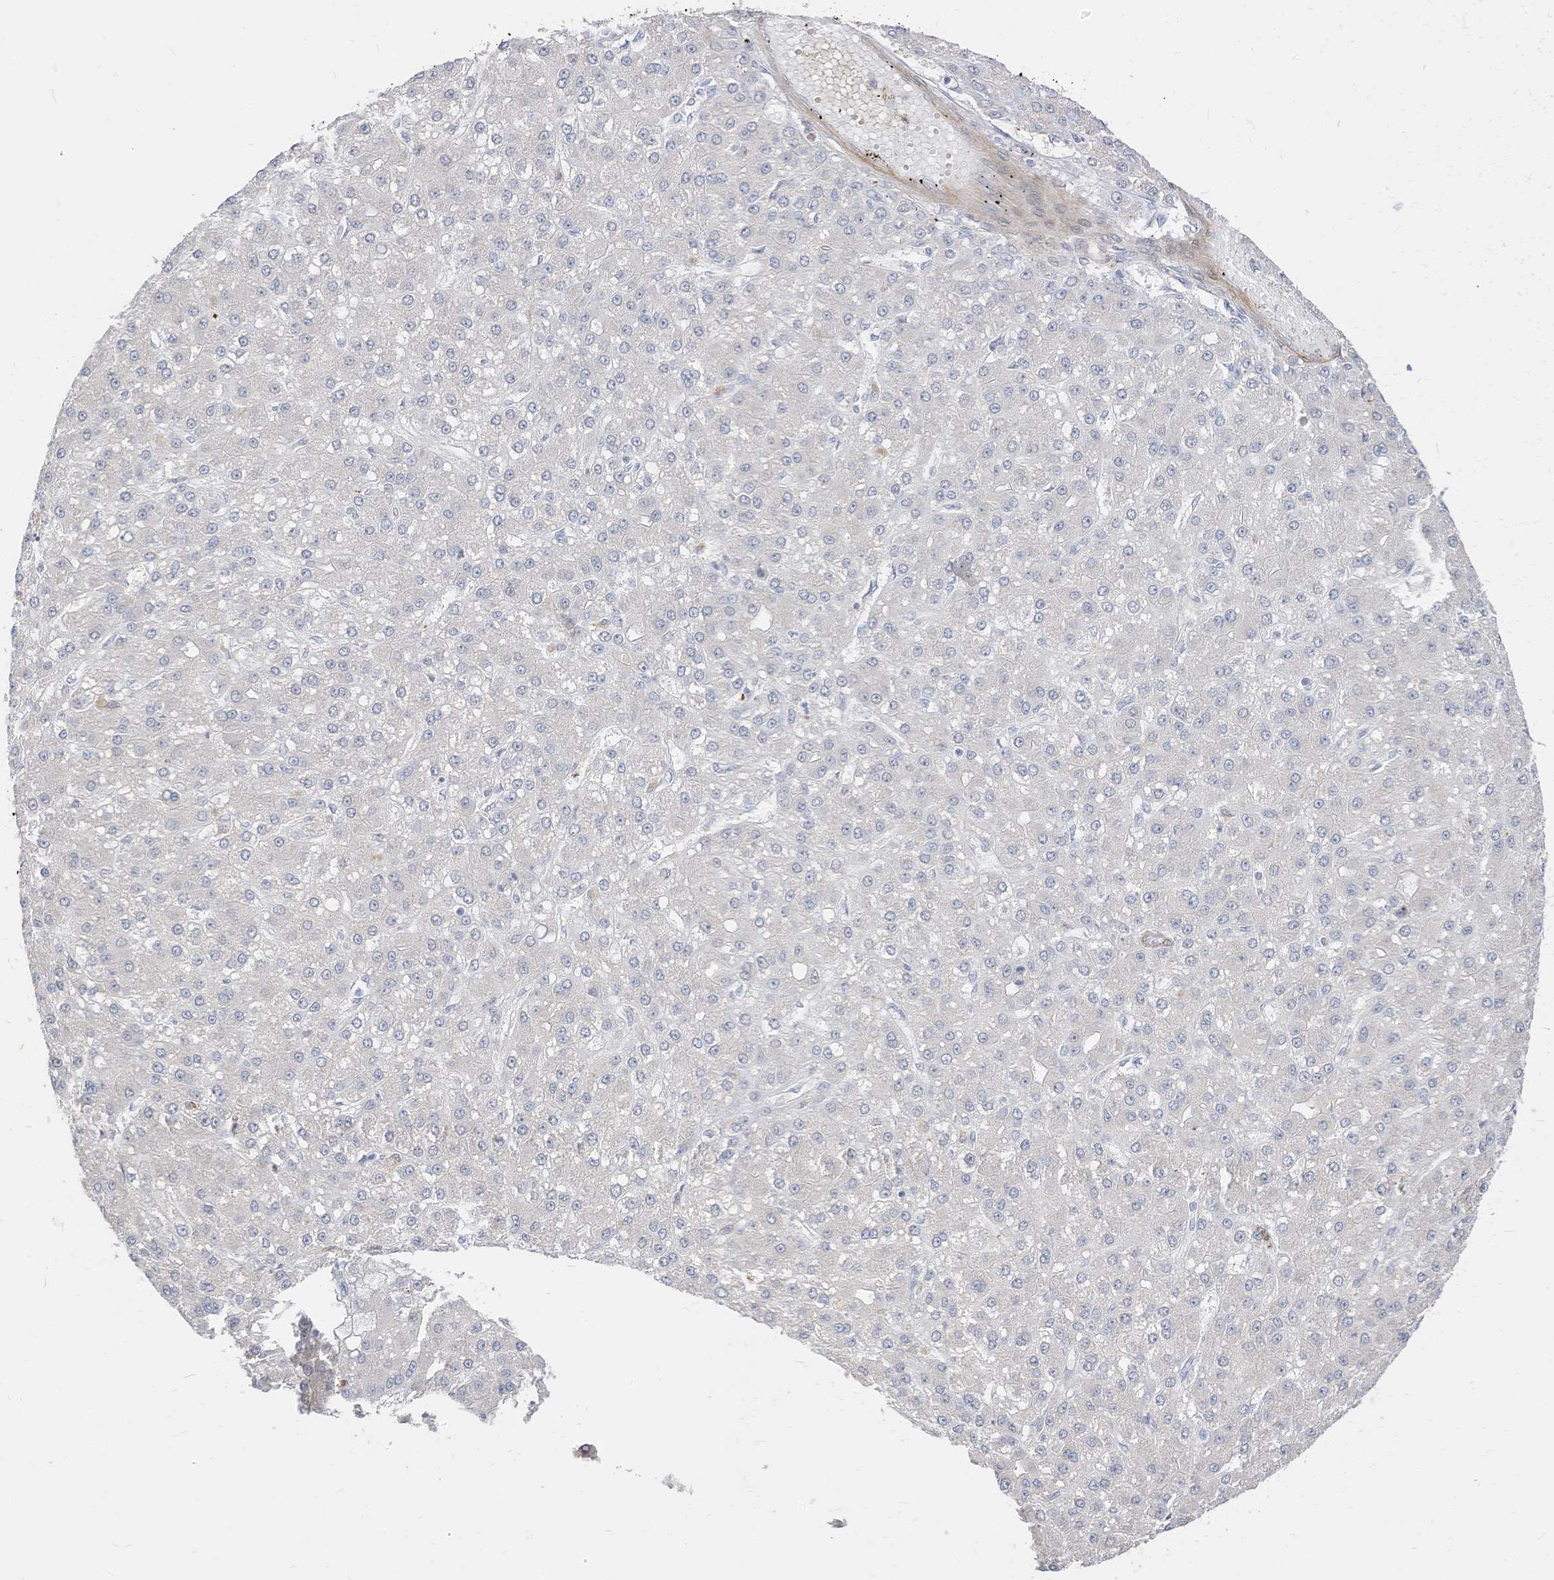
{"staining": {"intensity": "negative", "quantity": "none", "location": "none"}, "tissue": "liver cancer", "cell_type": "Tumor cells", "image_type": "cancer", "snomed": [{"axis": "morphology", "description": "Carcinoma, Hepatocellular, NOS"}, {"axis": "topography", "description": "Liver"}], "caption": "This is an immunohistochemistry (IHC) photomicrograph of liver cancer (hepatocellular carcinoma). There is no staining in tumor cells.", "gene": "ATP13A1", "patient": {"sex": "male", "age": 67}}